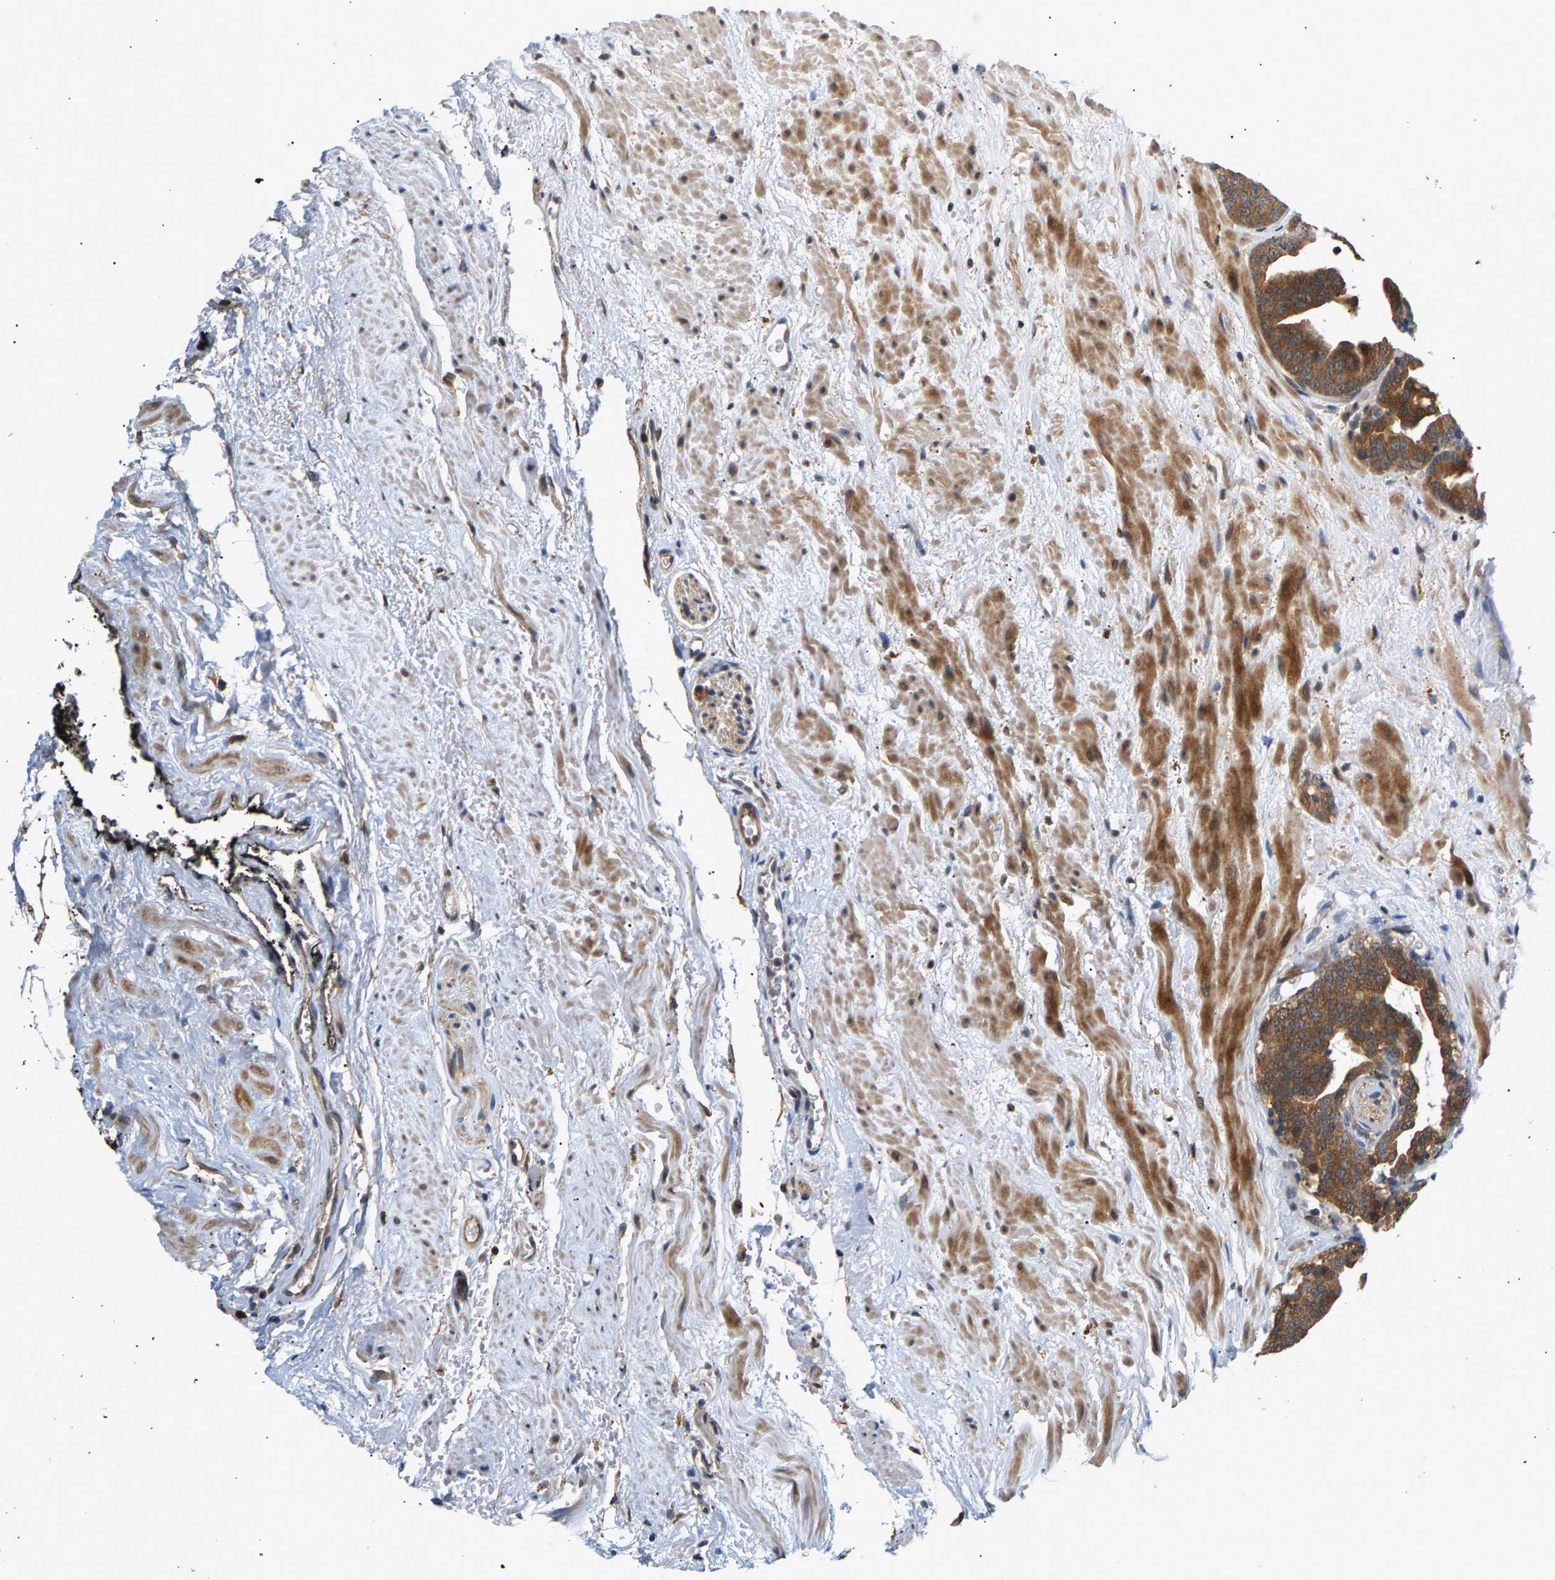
{"staining": {"intensity": "moderate", "quantity": ">75%", "location": "cytoplasmic/membranous"}, "tissue": "prostate cancer", "cell_type": "Tumor cells", "image_type": "cancer", "snomed": [{"axis": "morphology", "description": "Adenocarcinoma, Low grade"}, {"axis": "topography", "description": "Prostate"}], "caption": "Brown immunohistochemical staining in human low-grade adenocarcinoma (prostate) demonstrates moderate cytoplasmic/membranous positivity in about >75% of tumor cells.", "gene": "MAP2K5", "patient": {"sex": "male", "age": 63}}